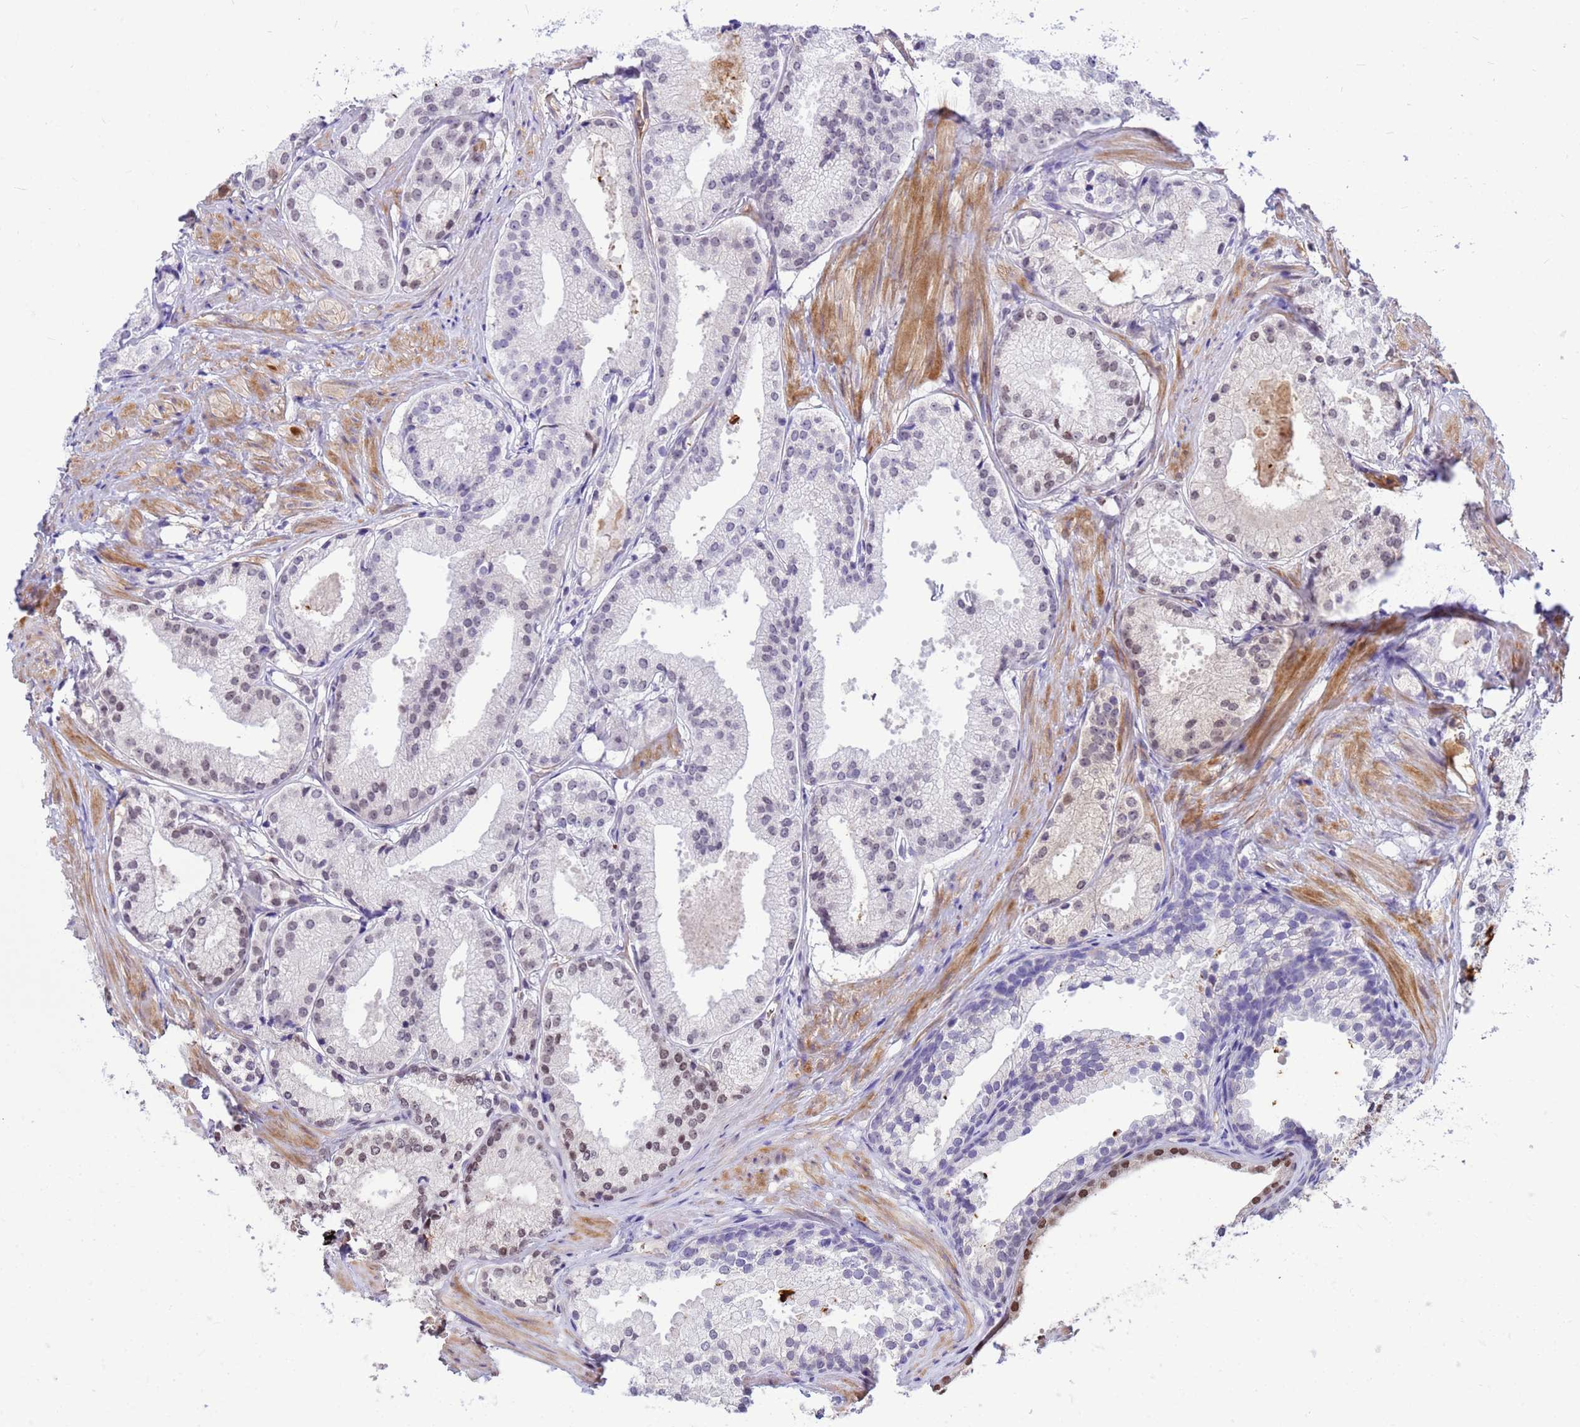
{"staining": {"intensity": "weak", "quantity": "<25%", "location": "nuclear"}, "tissue": "prostate cancer", "cell_type": "Tumor cells", "image_type": "cancer", "snomed": [{"axis": "morphology", "description": "Adenocarcinoma, Low grade"}, {"axis": "topography", "description": "Prostate"}], "caption": "Immunohistochemistry (IHC) of human low-grade adenocarcinoma (prostate) displays no staining in tumor cells.", "gene": "ORM1", "patient": {"sex": "male", "age": 57}}